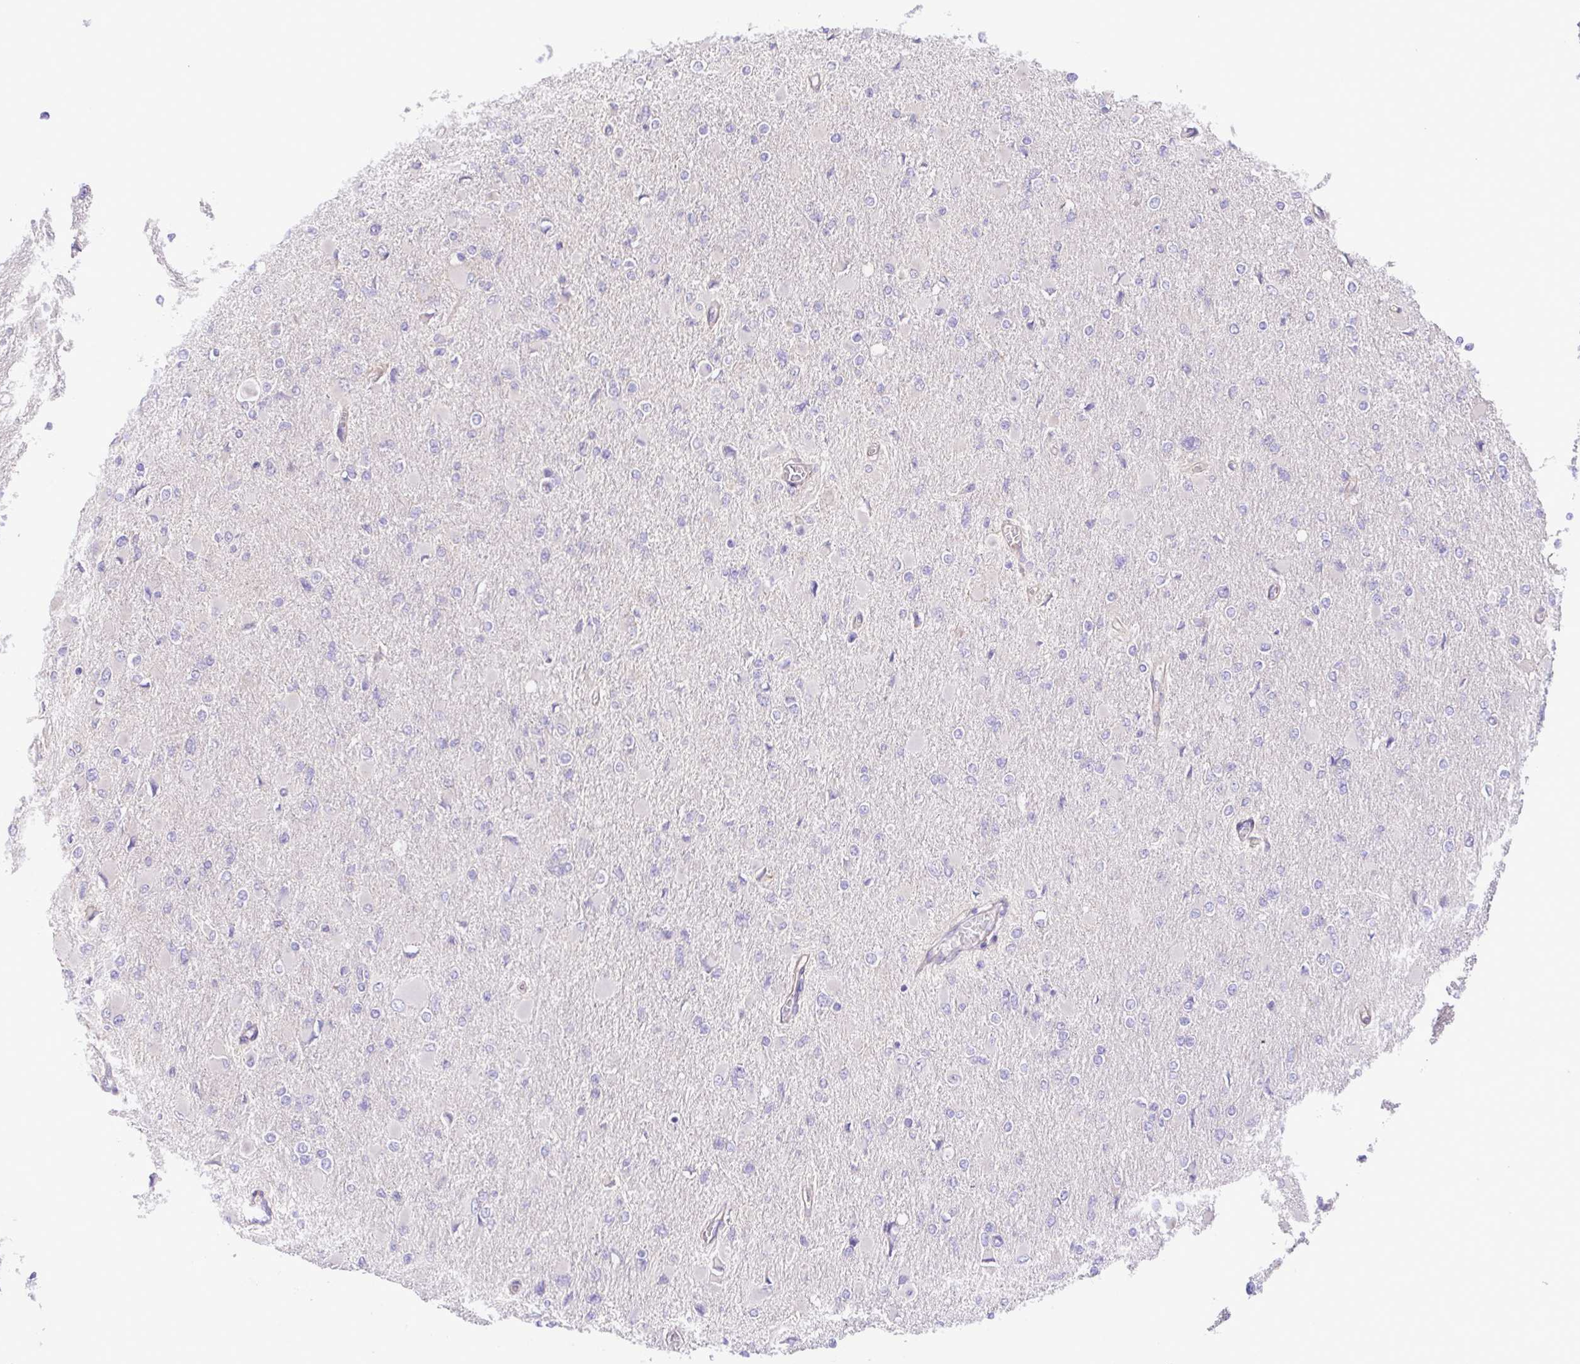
{"staining": {"intensity": "negative", "quantity": "none", "location": "none"}, "tissue": "glioma", "cell_type": "Tumor cells", "image_type": "cancer", "snomed": [{"axis": "morphology", "description": "Glioma, malignant, High grade"}, {"axis": "topography", "description": "Cerebral cortex"}], "caption": "Tumor cells are negative for brown protein staining in malignant glioma (high-grade).", "gene": "FLT1", "patient": {"sex": "female", "age": 36}}